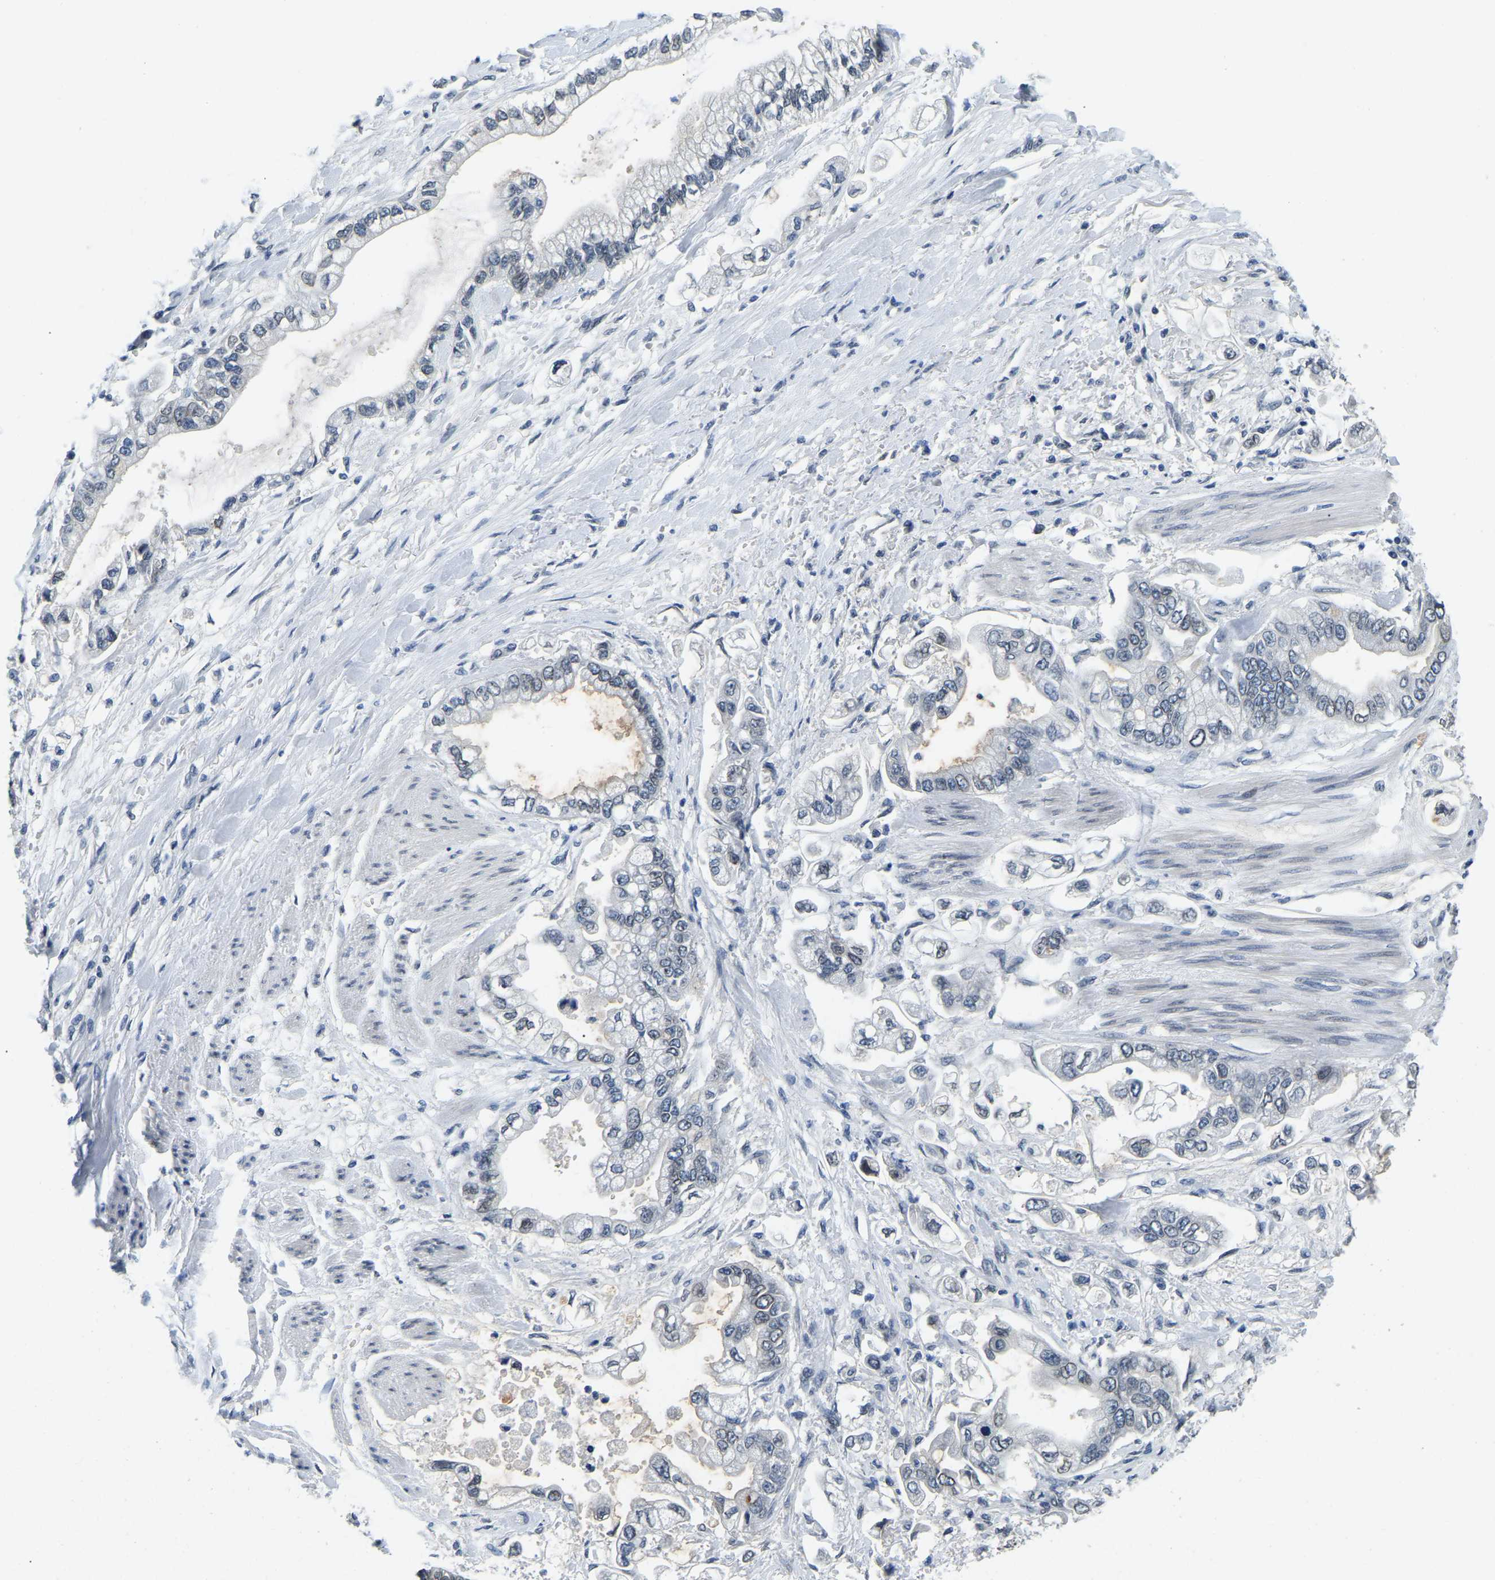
{"staining": {"intensity": "negative", "quantity": "none", "location": "none"}, "tissue": "stomach cancer", "cell_type": "Tumor cells", "image_type": "cancer", "snomed": [{"axis": "morphology", "description": "Normal tissue, NOS"}, {"axis": "morphology", "description": "Adenocarcinoma, NOS"}, {"axis": "topography", "description": "Stomach"}], "caption": "An immunohistochemistry histopathology image of stomach adenocarcinoma is shown. There is no staining in tumor cells of stomach adenocarcinoma.", "gene": "RANBP2", "patient": {"sex": "male", "age": 62}}